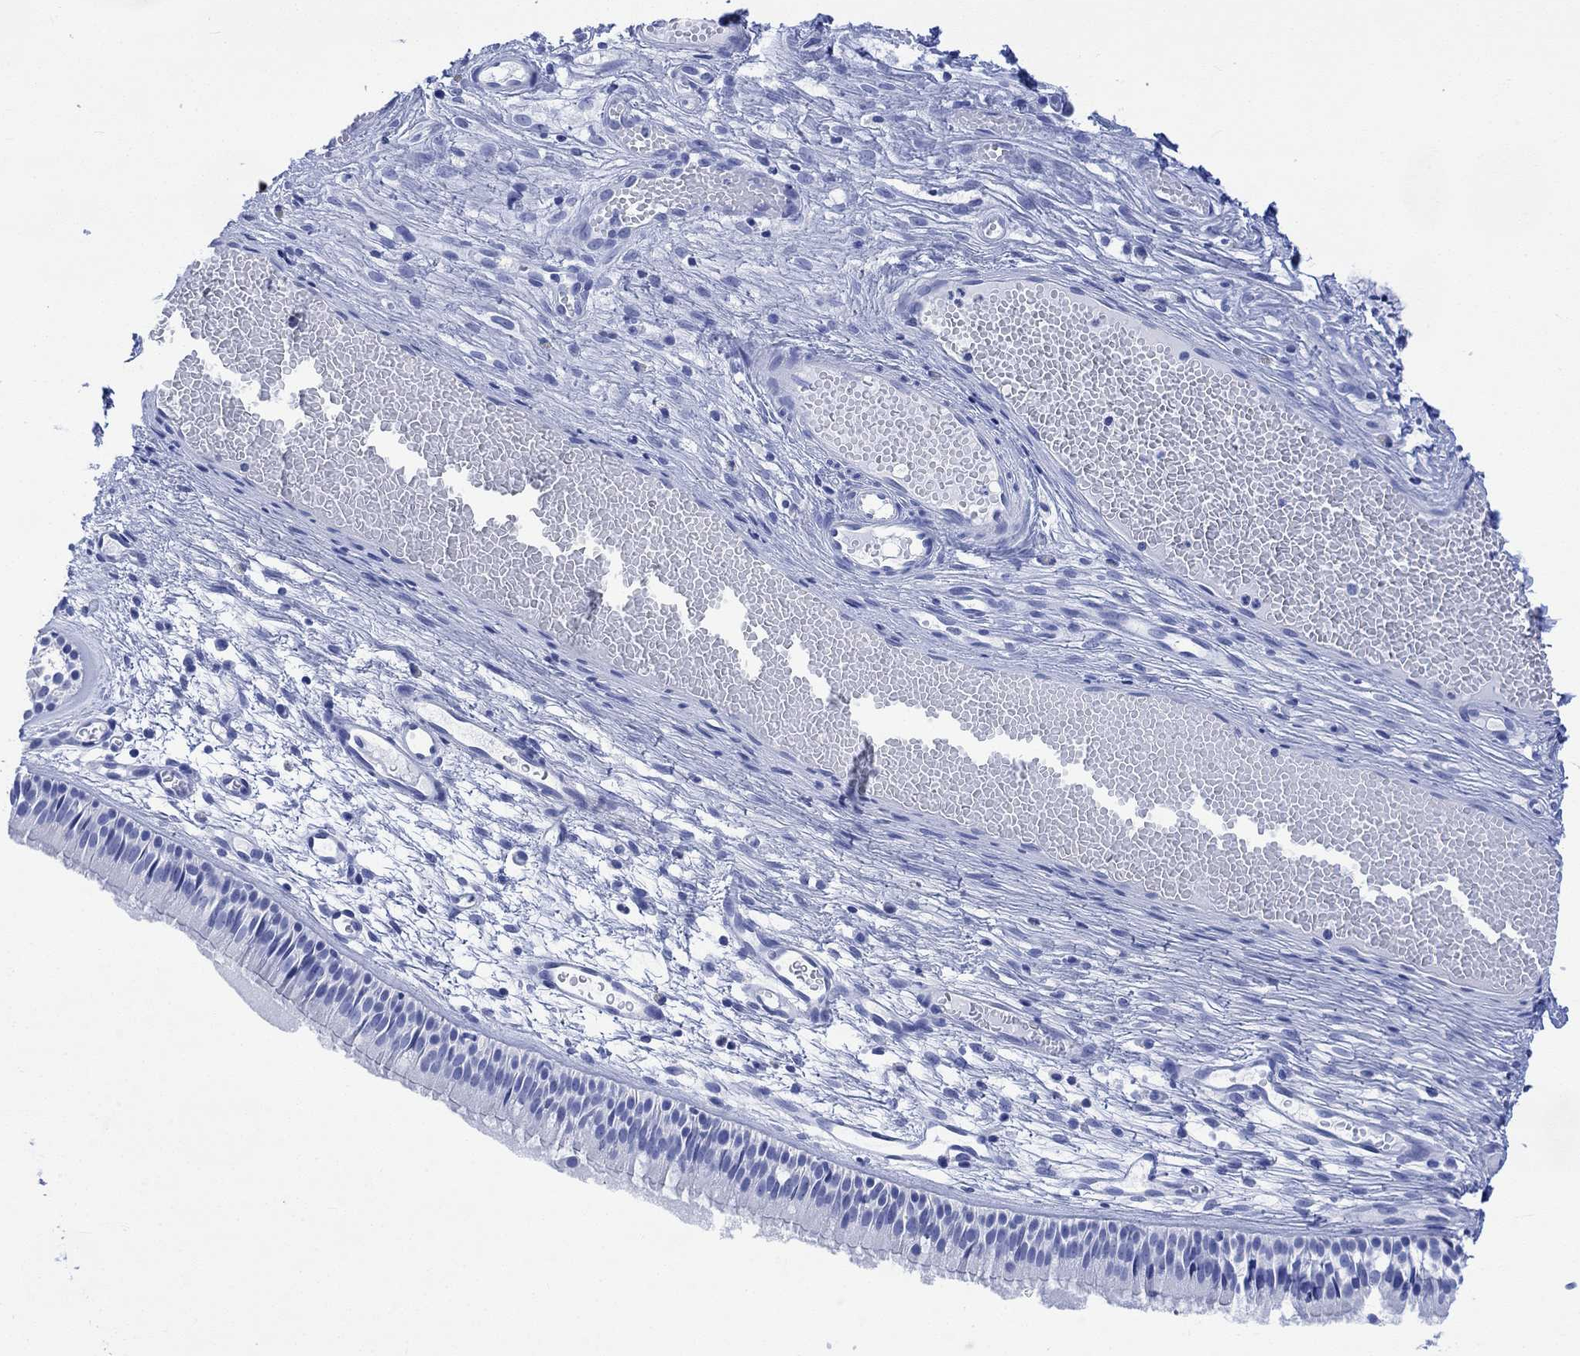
{"staining": {"intensity": "negative", "quantity": "none", "location": "none"}, "tissue": "nasopharynx", "cell_type": "Respiratory epithelial cells", "image_type": "normal", "snomed": [{"axis": "morphology", "description": "Normal tissue, NOS"}, {"axis": "topography", "description": "Nasopharynx"}], "caption": "Histopathology image shows no significant protein expression in respiratory epithelial cells of unremarkable nasopharynx. (DAB (3,3'-diaminobenzidine) IHC with hematoxylin counter stain).", "gene": "CELF4", "patient": {"sex": "male", "age": 51}}